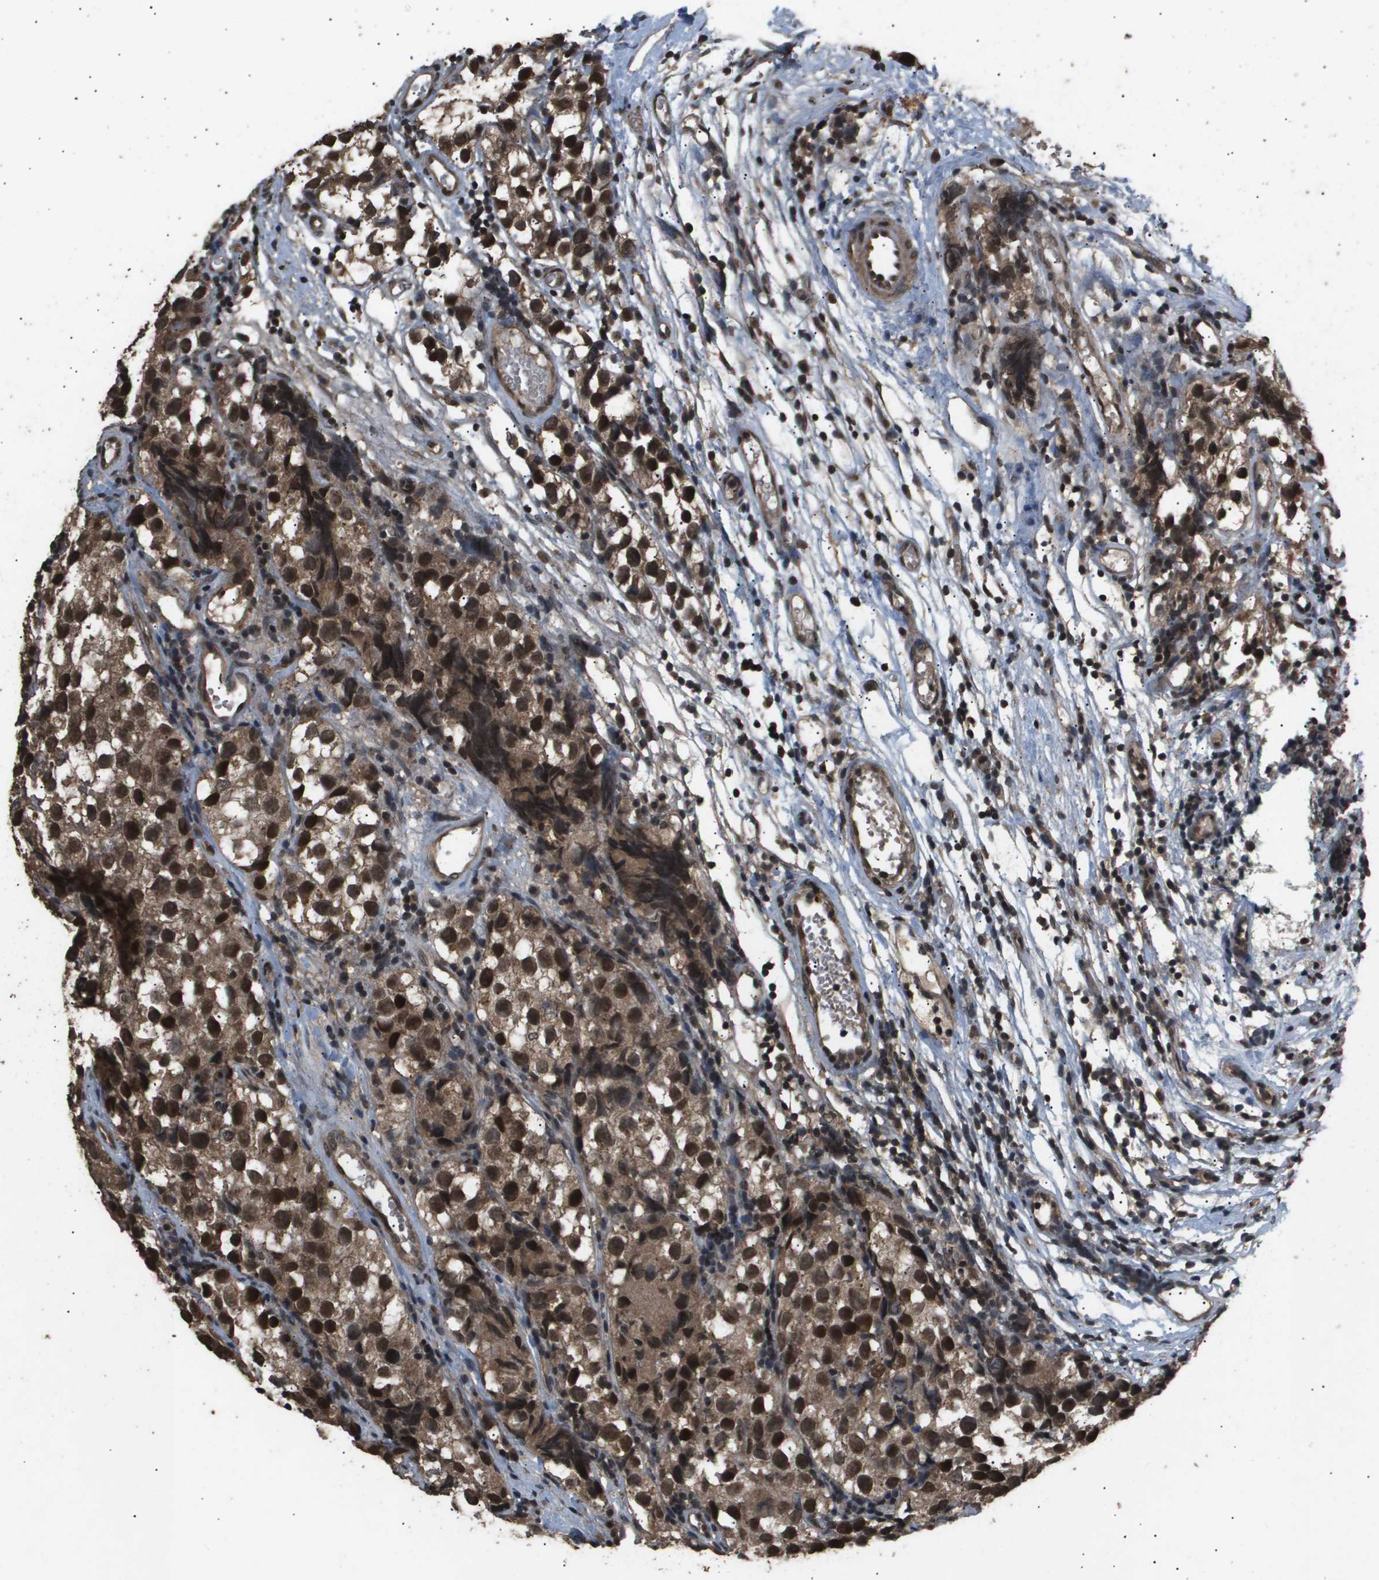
{"staining": {"intensity": "strong", "quantity": ">75%", "location": "cytoplasmic/membranous,nuclear"}, "tissue": "testis cancer", "cell_type": "Tumor cells", "image_type": "cancer", "snomed": [{"axis": "morphology", "description": "Seminoma, NOS"}, {"axis": "topography", "description": "Testis"}], "caption": "Immunohistochemistry (IHC) image of neoplastic tissue: testis seminoma stained using immunohistochemistry (IHC) exhibits high levels of strong protein expression localized specifically in the cytoplasmic/membranous and nuclear of tumor cells, appearing as a cytoplasmic/membranous and nuclear brown color.", "gene": "ING1", "patient": {"sex": "male", "age": 39}}